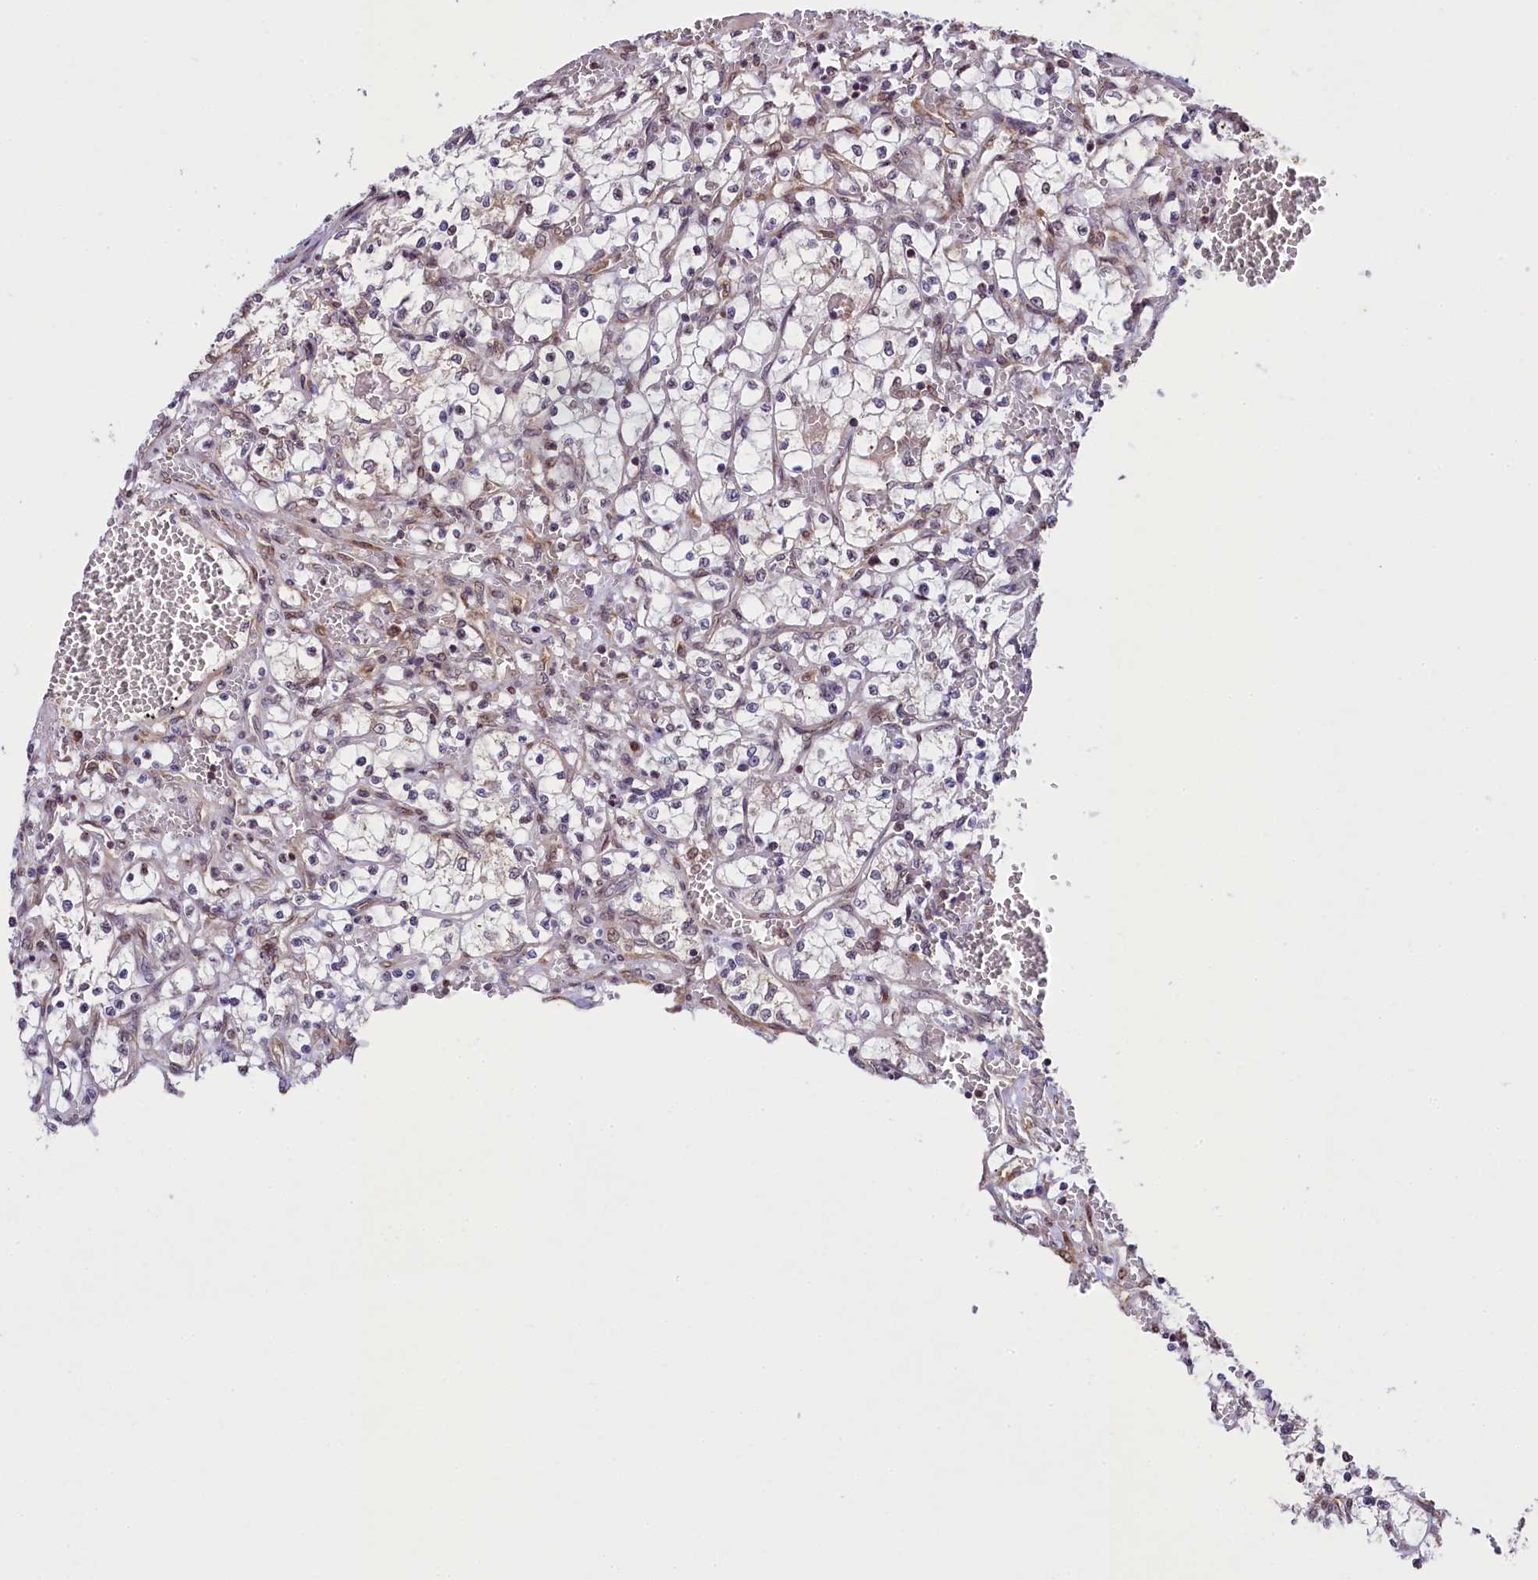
{"staining": {"intensity": "negative", "quantity": "none", "location": "none"}, "tissue": "renal cancer", "cell_type": "Tumor cells", "image_type": "cancer", "snomed": [{"axis": "morphology", "description": "Adenocarcinoma, NOS"}, {"axis": "topography", "description": "Kidney"}], "caption": "A histopathology image of renal cancer (adenocarcinoma) stained for a protein shows no brown staining in tumor cells. The staining was performed using DAB (3,3'-diaminobenzidine) to visualize the protein expression in brown, while the nuclei were stained in blue with hematoxylin (Magnification: 20x).", "gene": "RBBP8", "patient": {"sex": "female", "age": 69}}